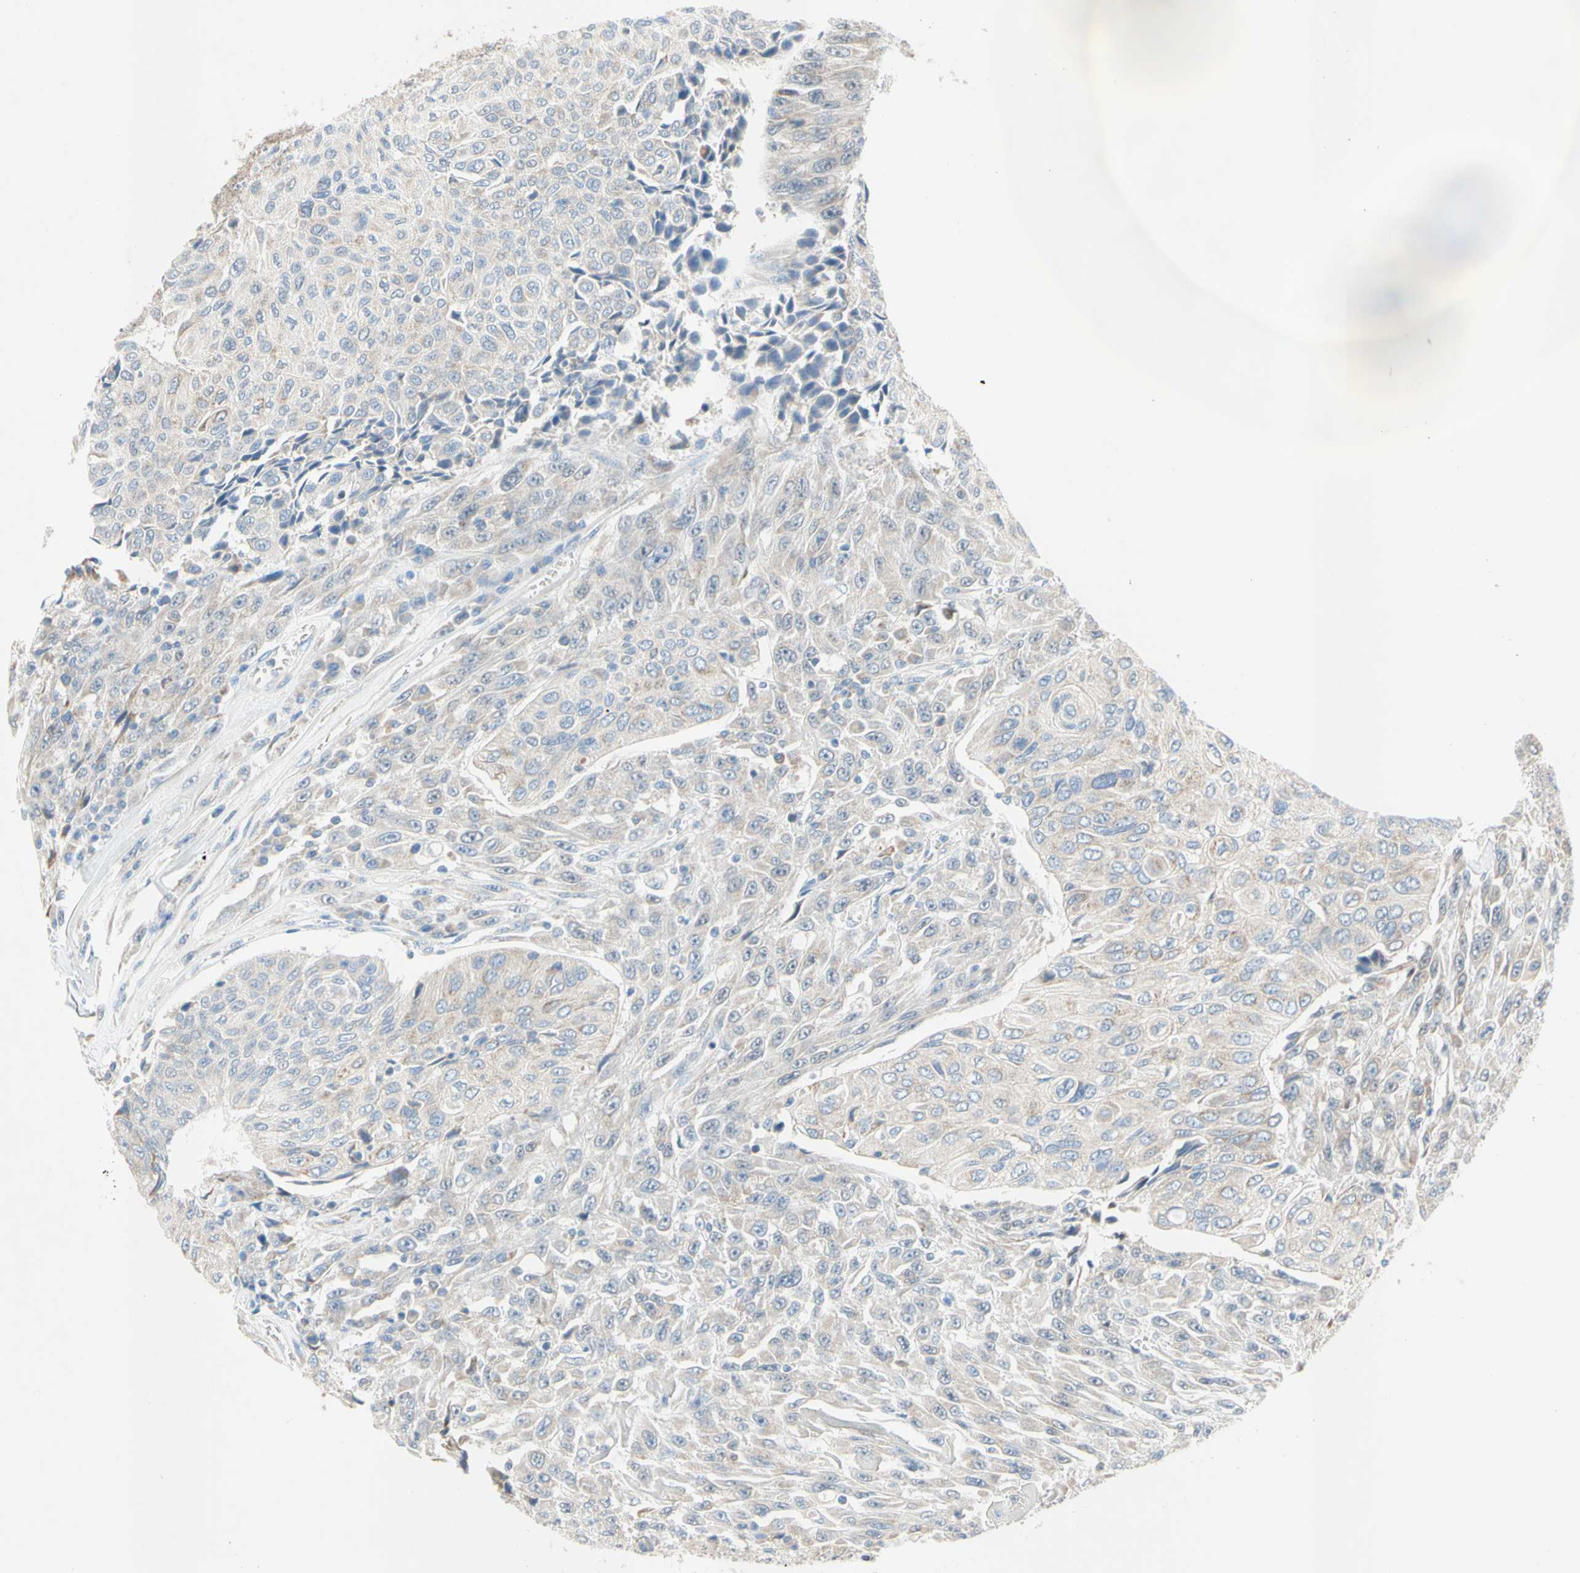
{"staining": {"intensity": "weak", "quantity": "<25%", "location": "cytoplasmic/membranous"}, "tissue": "urothelial cancer", "cell_type": "Tumor cells", "image_type": "cancer", "snomed": [{"axis": "morphology", "description": "Urothelial carcinoma, High grade"}, {"axis": "topography", "description": "Urinary bladder"}], "caption": "The IHC photomicrograph has no significant expression in tumor cells of urothelial cancer tissue.", "gene": "MFF", "patient": {"sex": "male", "age": 66}}